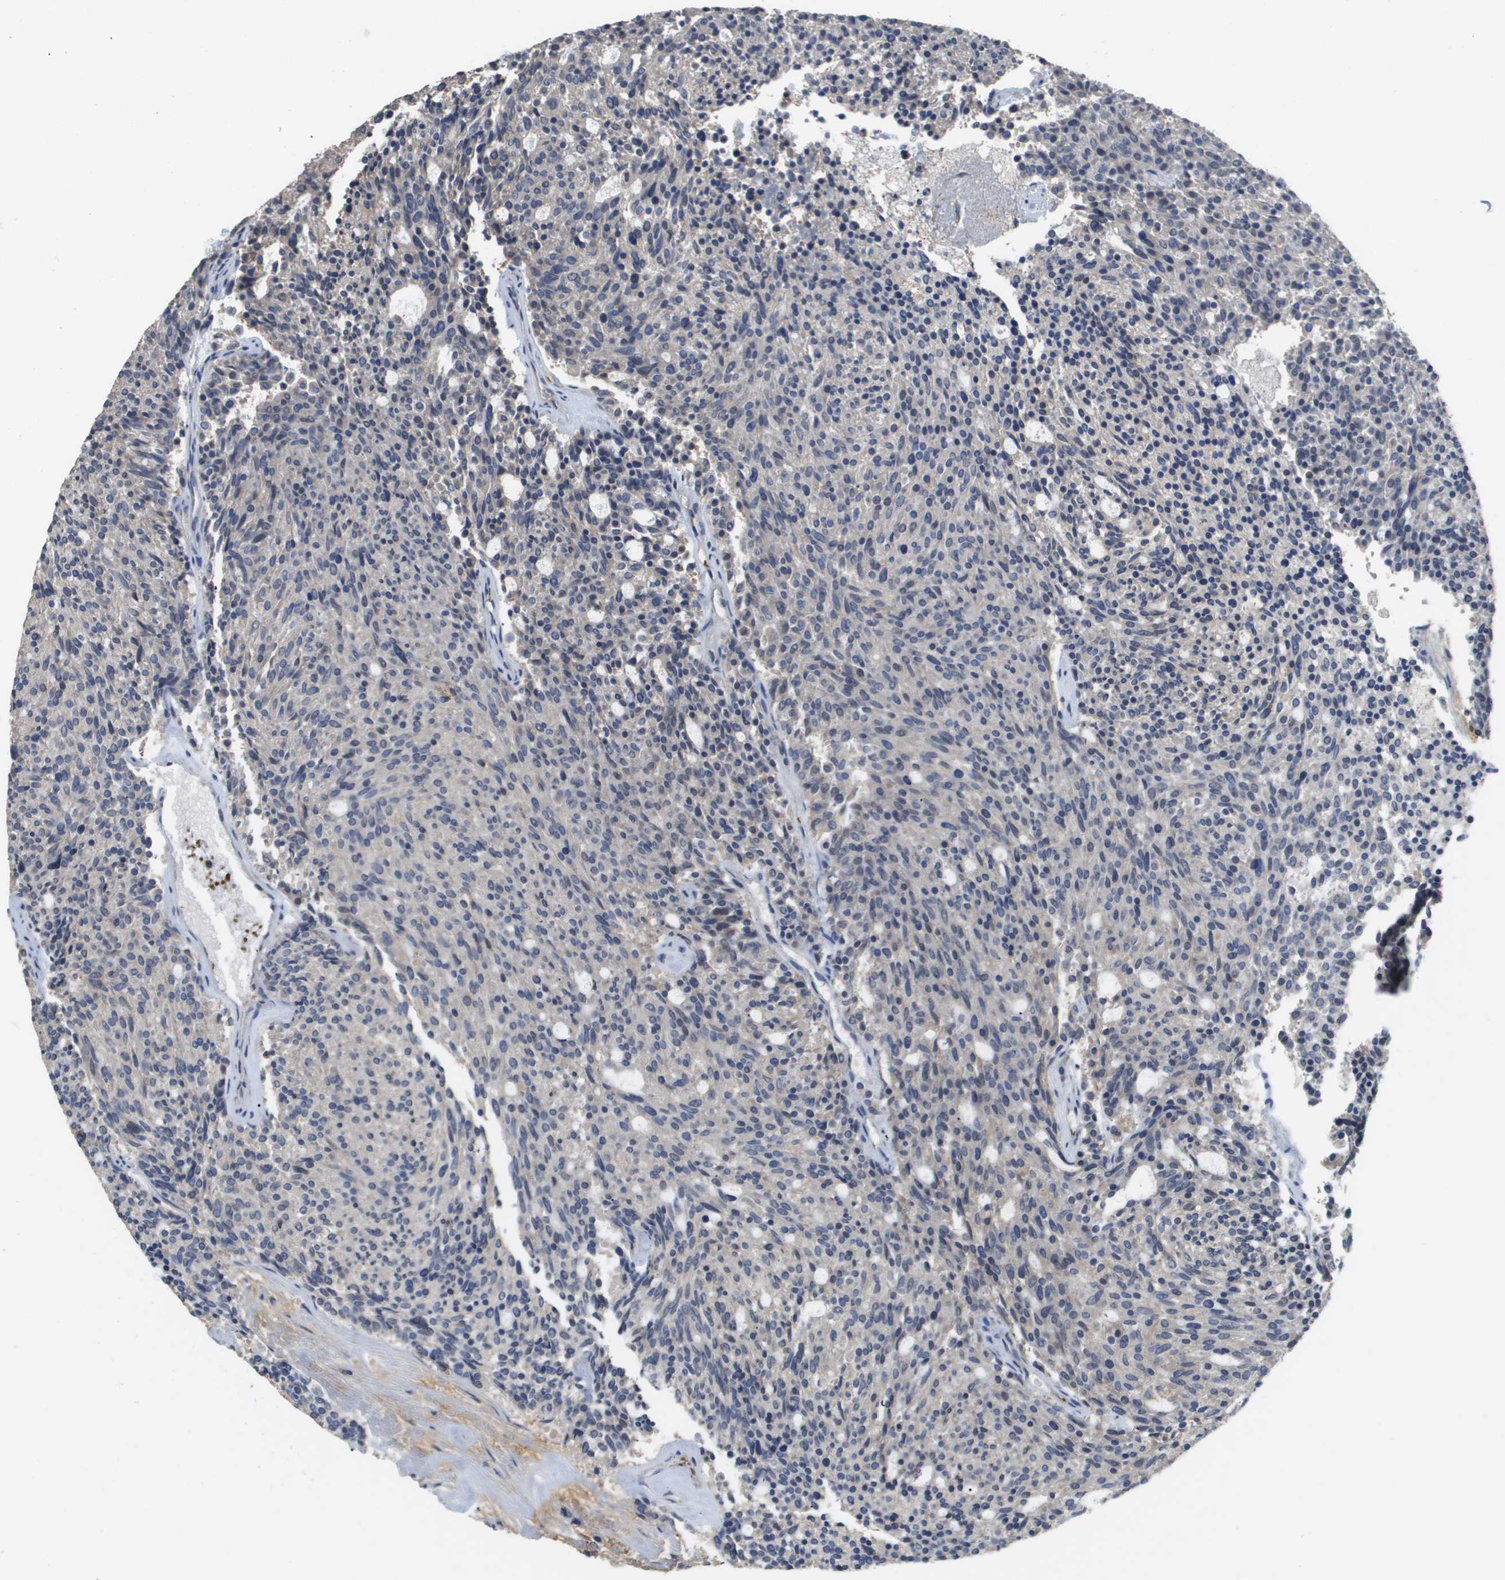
{"staining": {"intensity": "negative", "quantity": "none", "location": "none"}, "tissue": "carcinoid", "cell_type": "Tumor cells", "image_type": "cancer", "snomed": [{"axis": "morphology", "description": "Carcinoid, malignant, NOS"}, {"axis": "topography", "description": "Pancreas"}], "caption": "This is a micrograph of immunohistochemistry (IHC) staining of carcinoid, which shows no positivity in tumor cells.", "gene": "RAB27B", "patient": {"sex": "female", "age": 54}}